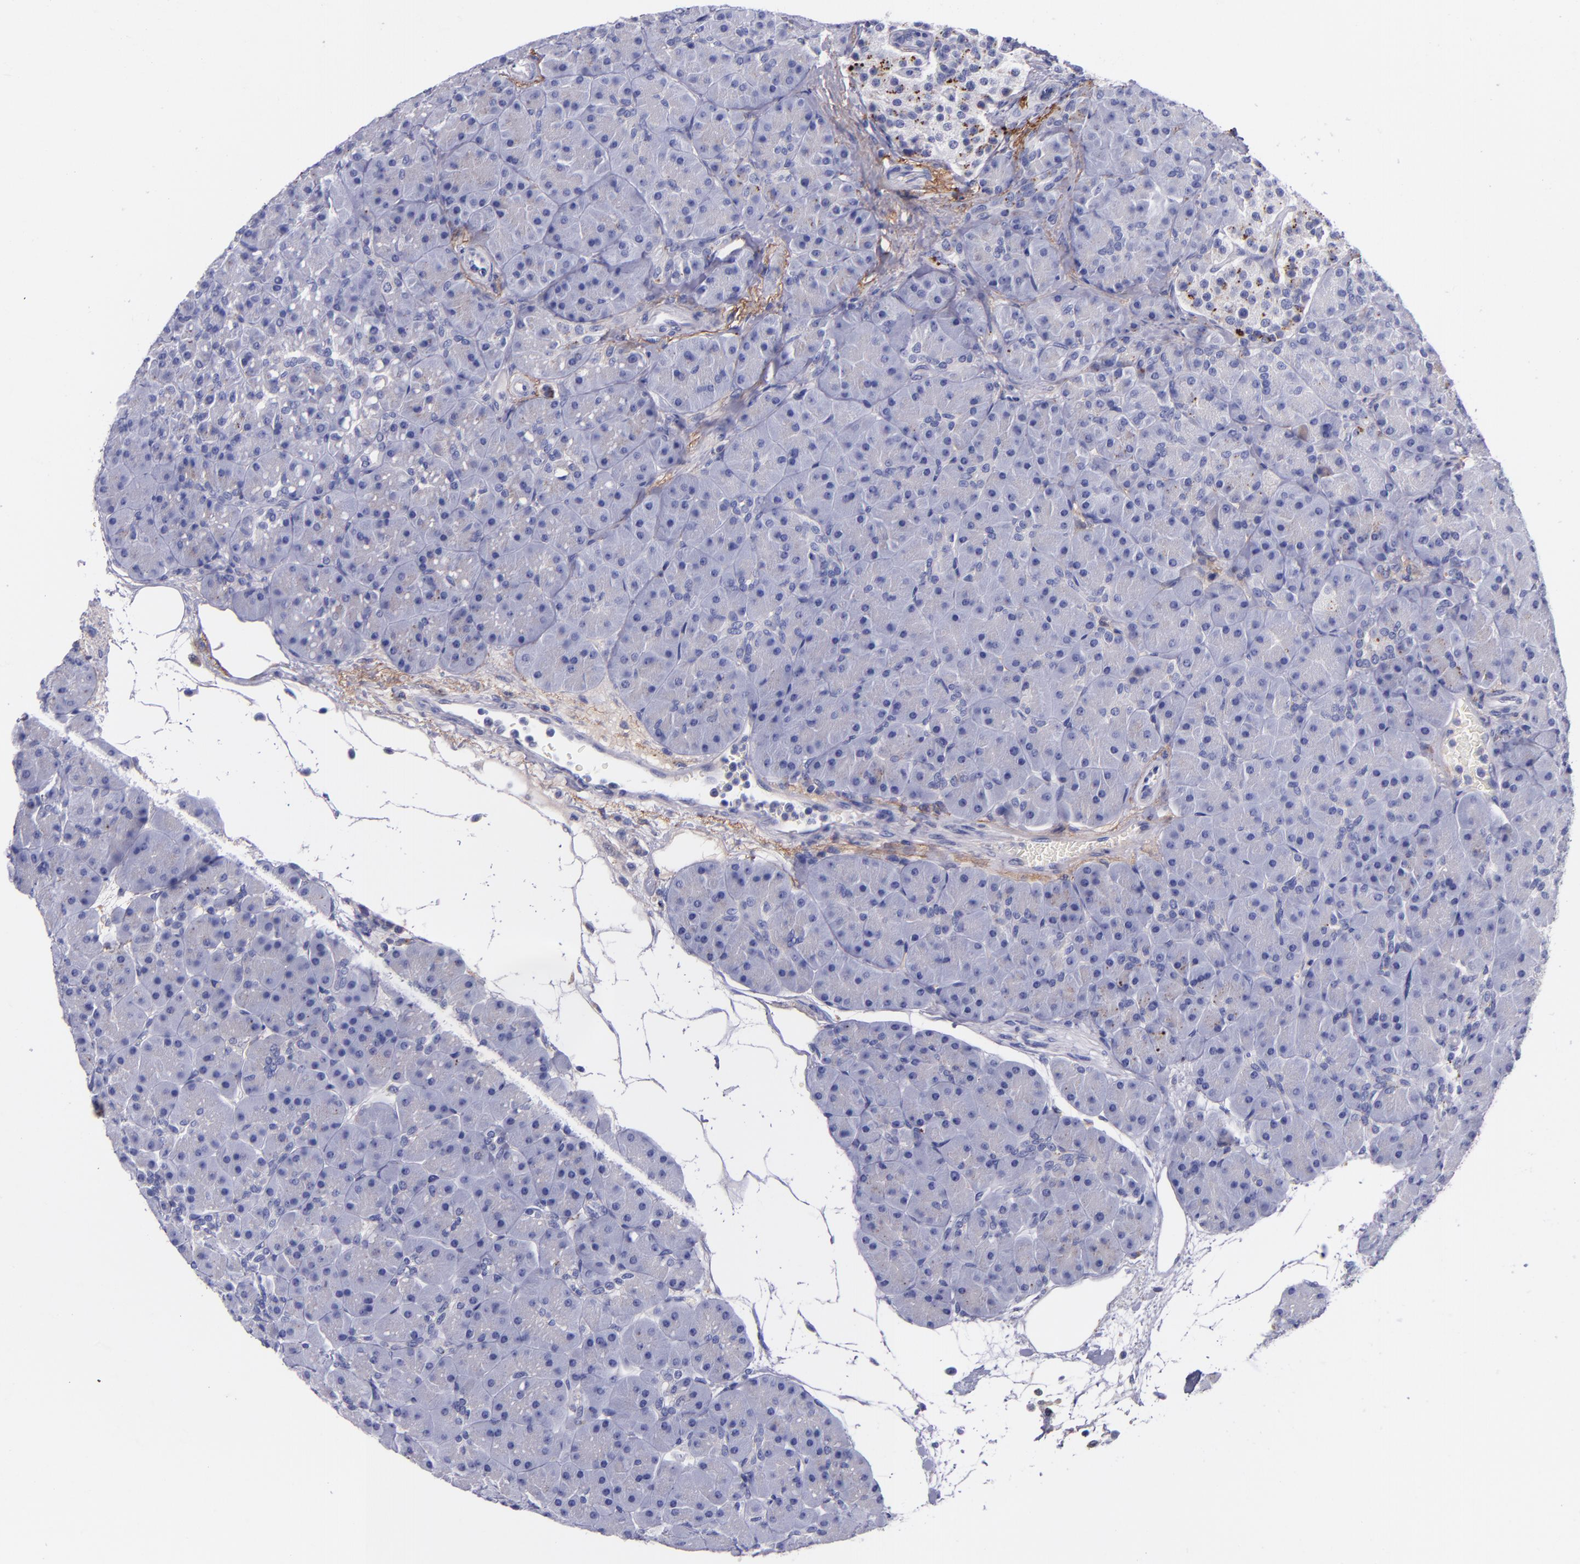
{"staining": {"intensity": "strong", "quantity": "<25%", "location": "cytoplasmic/membranous"}, "tissue": "pancreas", "cell_type": "Exocrine glandular cells", "image_type": "normal", "snomed": [{"axis": "morphology", "description": "Normal tissue, NOS"}, {"axis": "topography", "description": "Pancreas"}], "caption": "Immunohistochemistry (DAB (3,3'-diaminobenzidine)) staining of normal human pancreas reveals strong cytoplasmic/membranous protein expression in about <25% of exocrine glandular cells. The protein of interest is shown in brown color, while the nuclei are stained blue.", "gene": "IVL", "patient": {"sex": "male", "age": 66}}